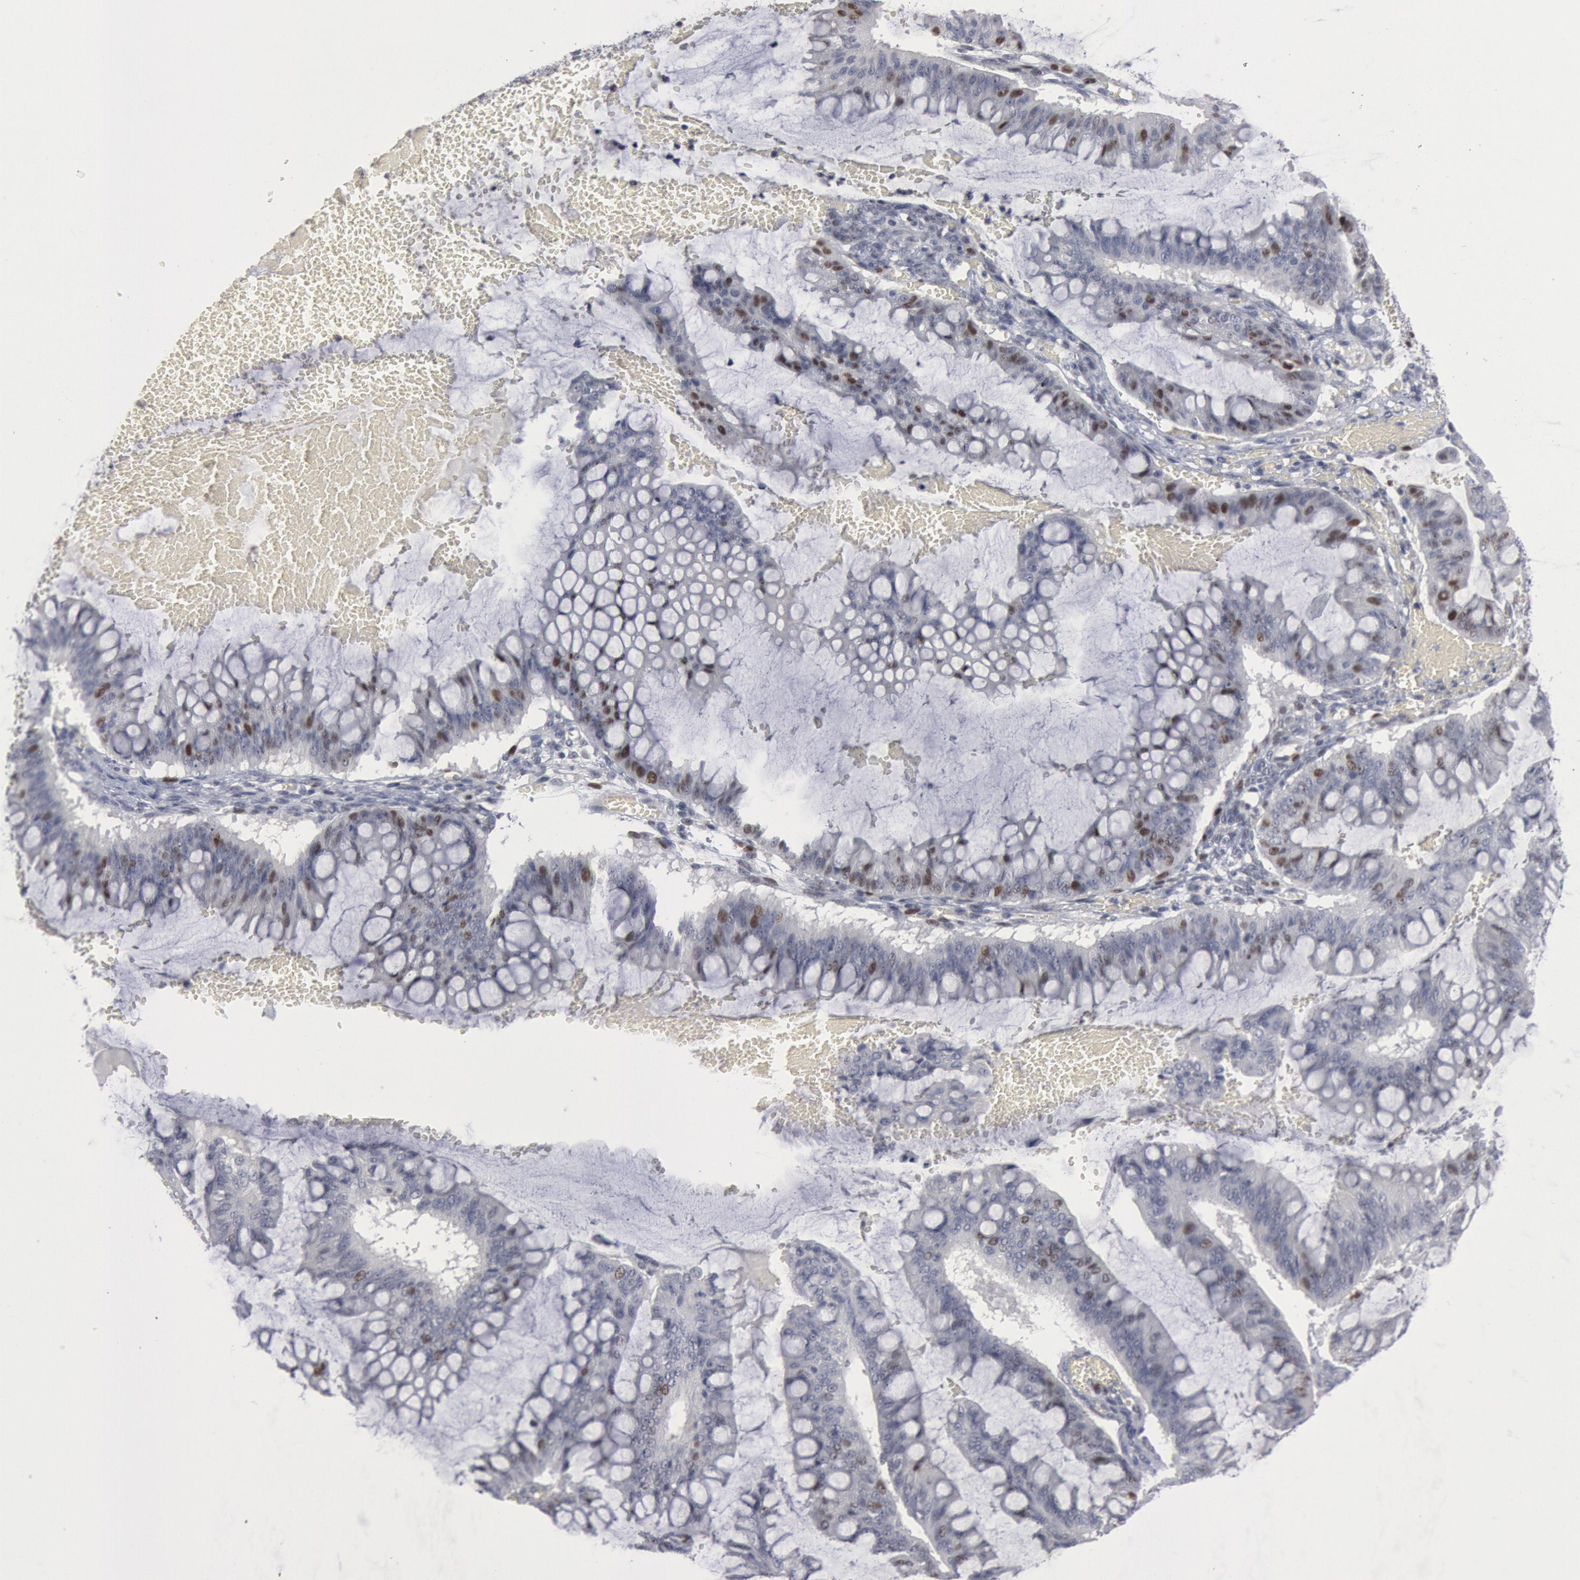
{"staining": {"intensity": "moderate", "quantity": "25%-75%", "location": "nuclear"}, "tissue": "ovarian cancer", "cell_type": "Tumor cells", "image_type": "cancer", "snomed": [{"axis": "morphology", "description": "Cystadenocarcinoma, mucinous, NOS"}, {"axis": "topography", "description": "Ovary"}], "caption": "Protein analysis of mucinous cystadenocarcinoma (ovarian) tissue exhibits moderate nuclear positivity in approximately 25%-75% of tumor cells. (Brightfield microscopy of DAB IHC at high magnification).", "gene": "WDHD1", "patient": {"sex": "female", "age": 73}}